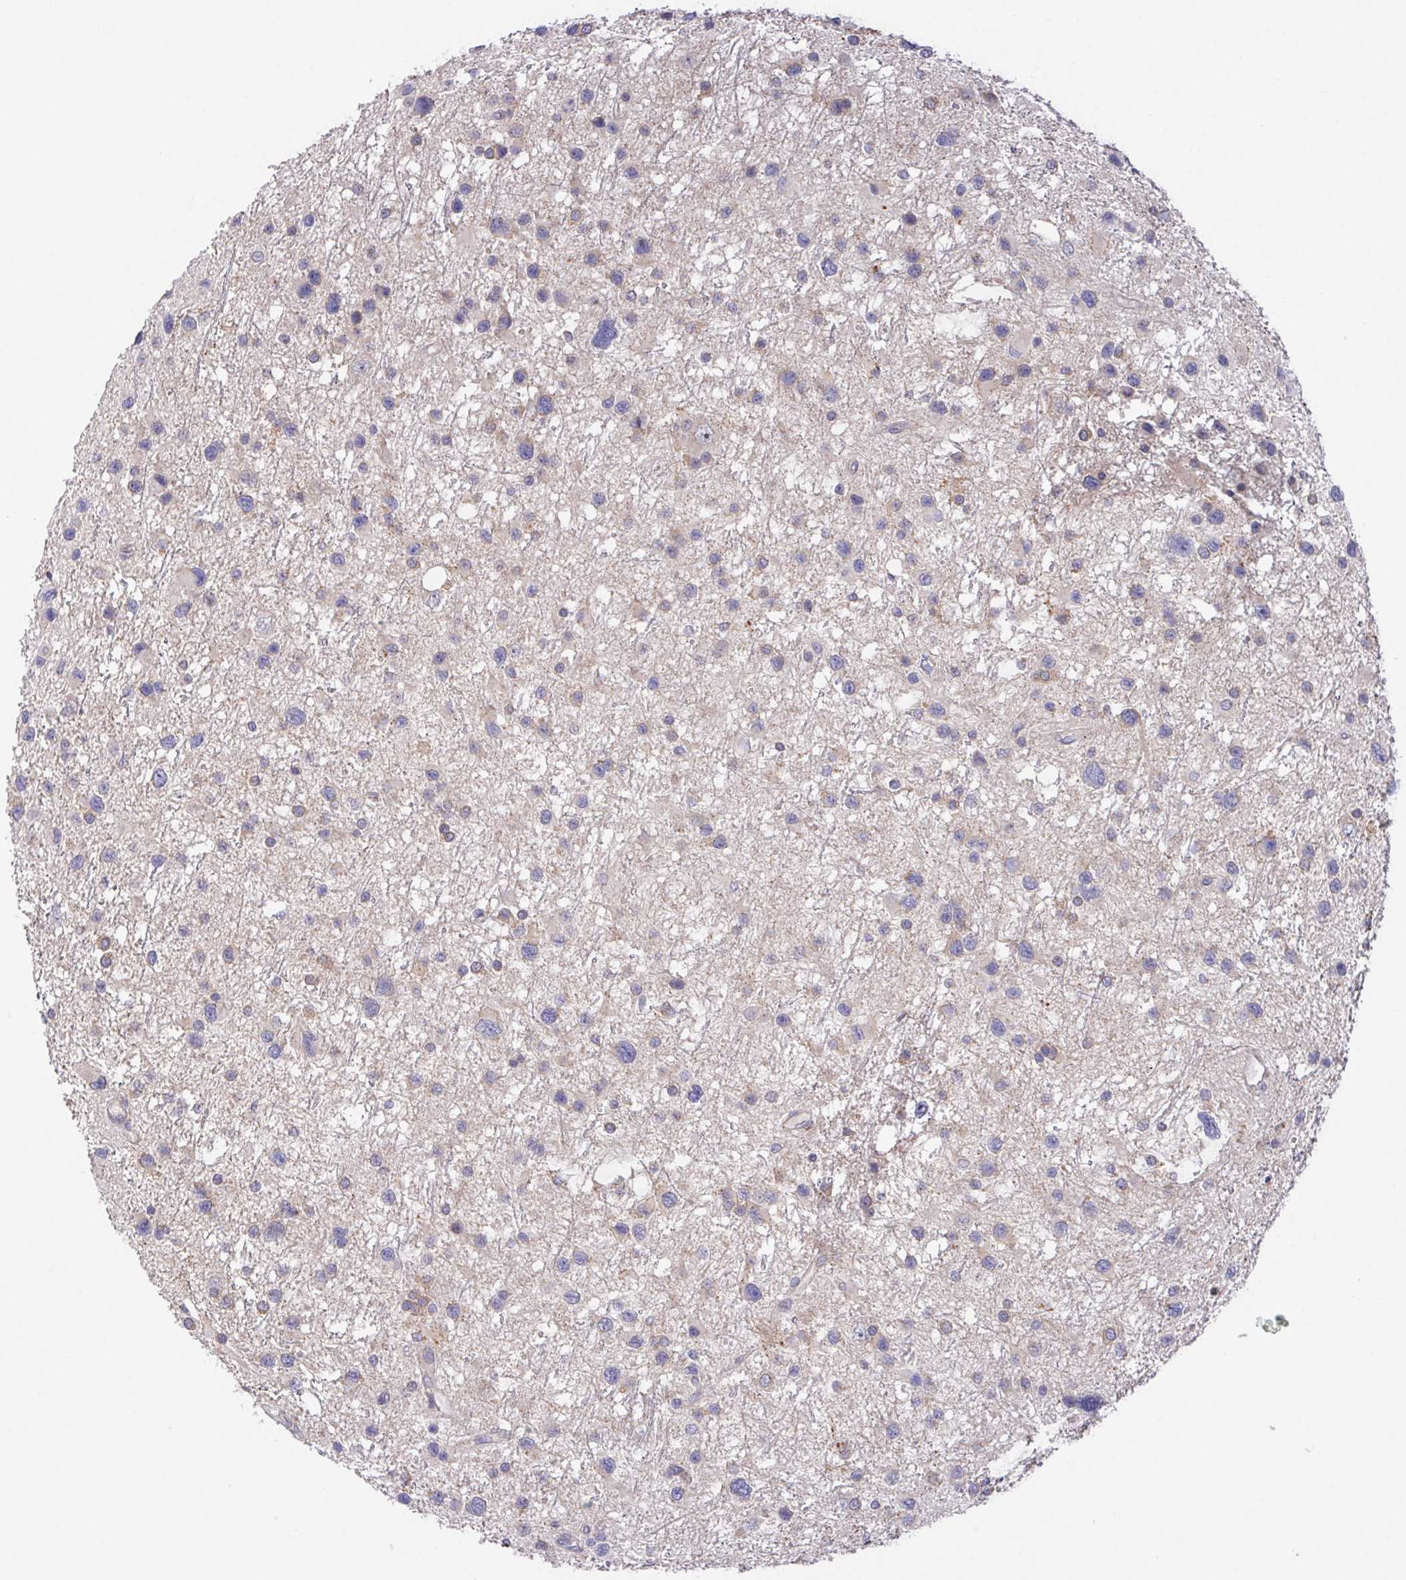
{"staining": {"intensity": "negative", "quantity": "none", "location": "none"}, "tissue": "glioma", "cell_type": "Tumor cells", "image_type": "cancer", "snomed": [{"axis": "morphology", "description": "Glioma, malignant, Low grade"}, {"axis": "topography", "description": "Brain"}], "caption": "Low-grade glioma (malignant) was stained to show a protein in brown. There is no significant staining in tumor cells. Brightfield microscopy of IHC stained with DAB (3,3'-diaminobenzidine) (brown) and hematoxylin (blue), captured at high magnification.", "gene": "FAM241A", "patient": {"sex": "female", "age": 32}}